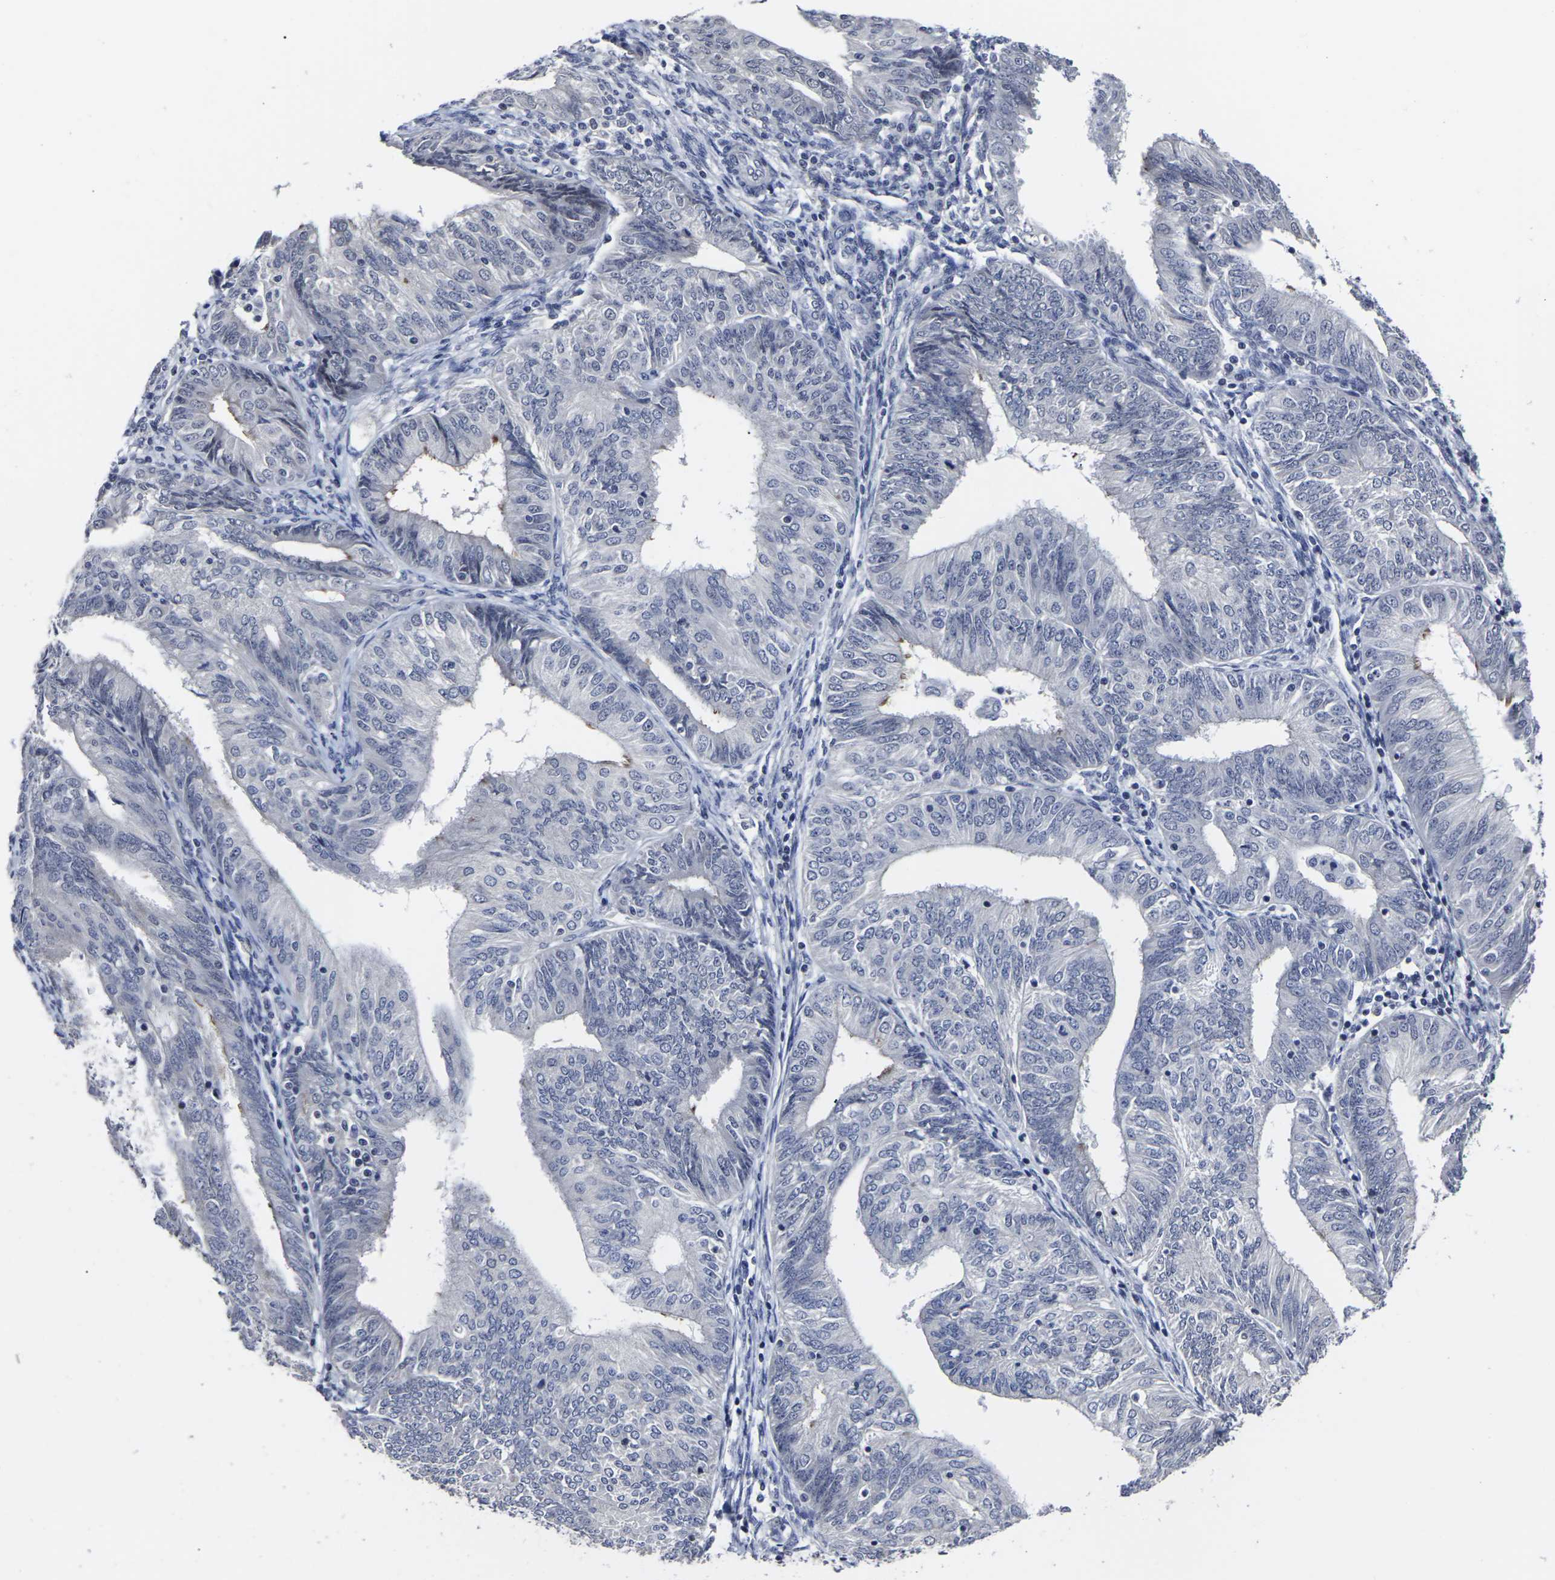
{"staining": {"intensity": "negative", "quantity": "none", "location": "none"}, "tissue": "endometrial cancer", "cell_type": "Tumor cells", "image_type": "cancer", "snomed": [{"axis": "morphology", "description": "Adenocarcinoma, NOS"}, {"axis": "topography", "description": "Endometrium"}], "caption": "This is an immunohistochemistry (IHC) histopathology image of adenocarcinoma (endometrial). There is no staining in tumor cells.", "gene": "MSANTD4", "patient": {"sex": "female", "age": 58}}